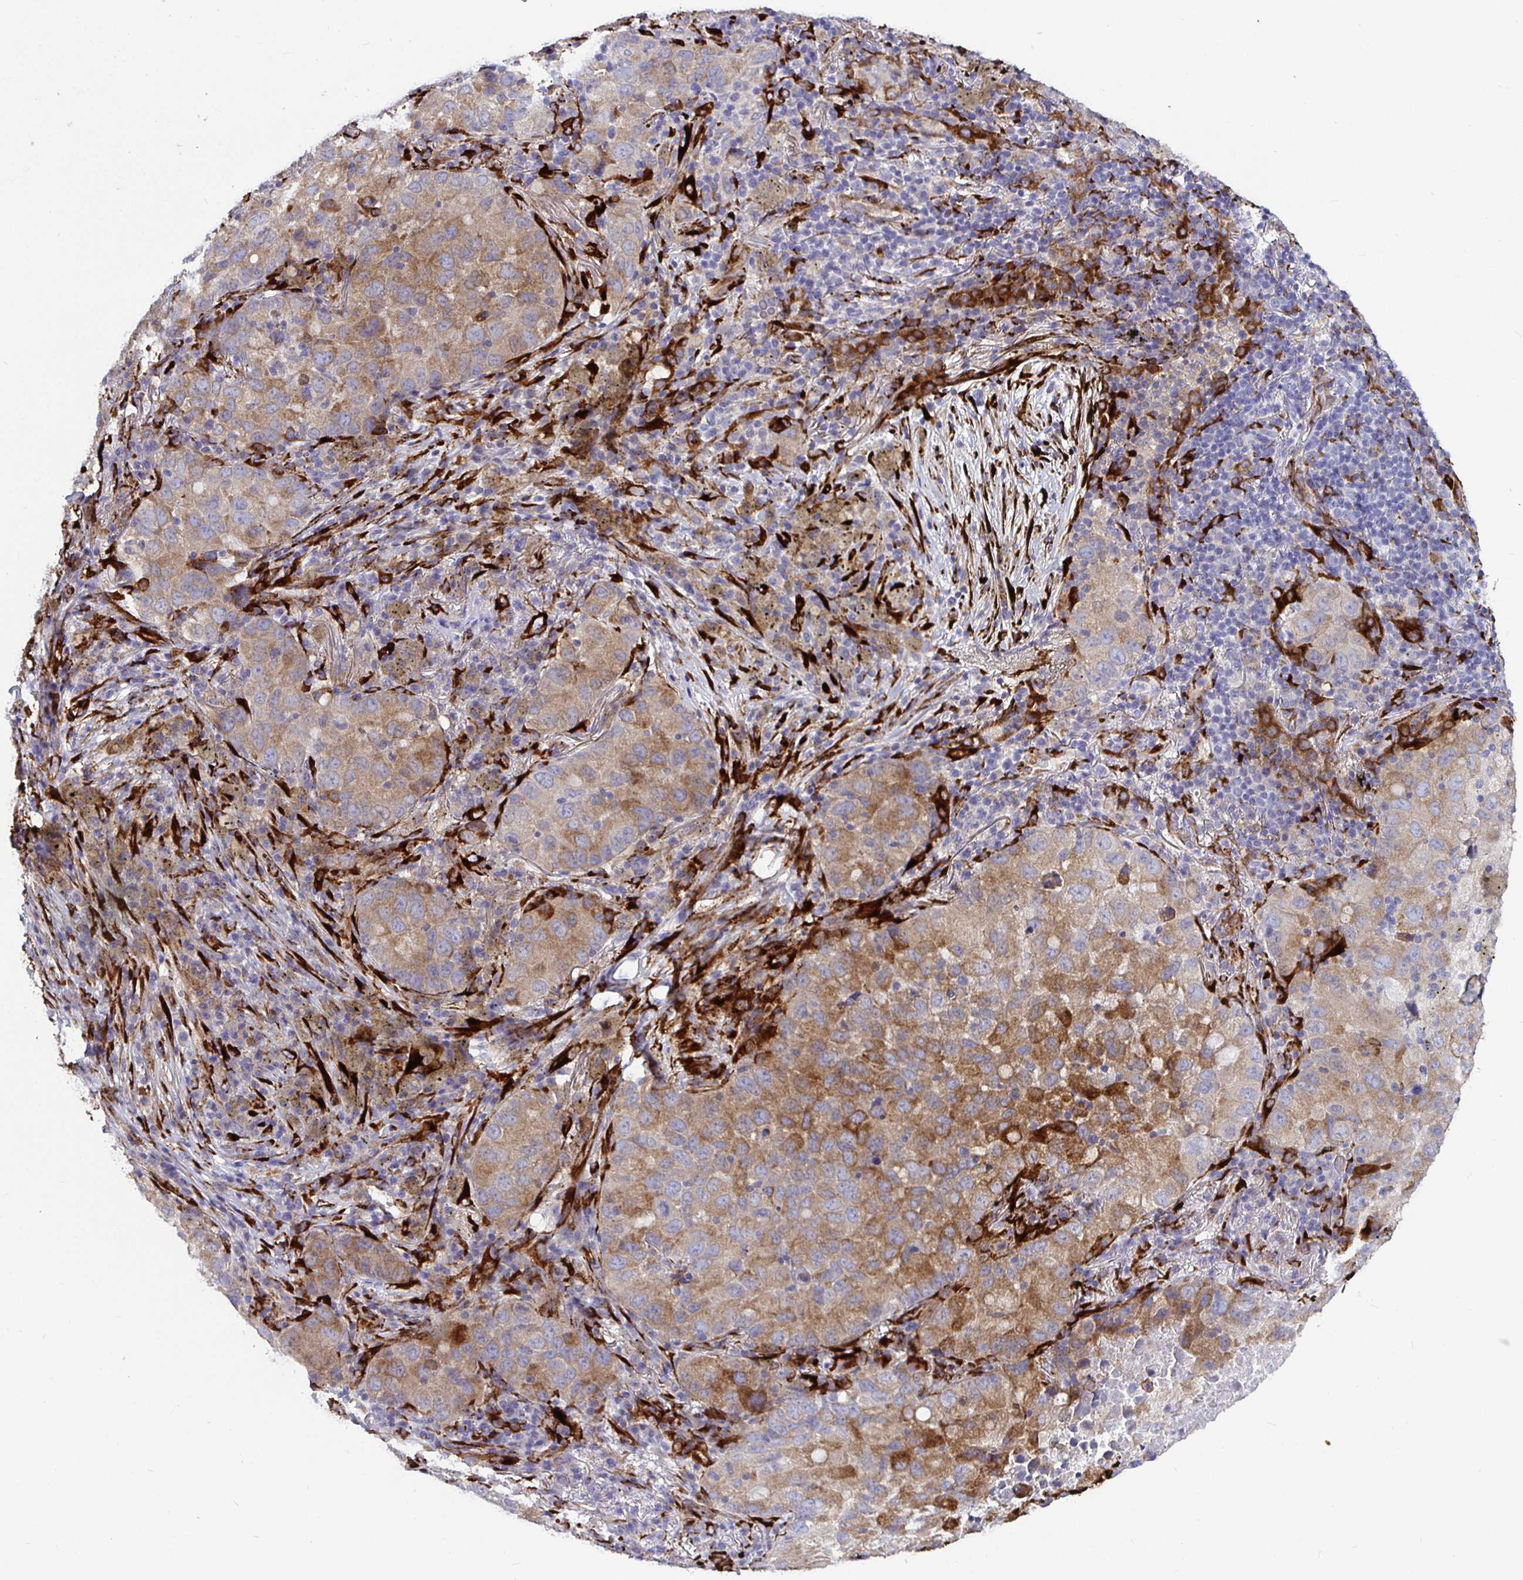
{"staining": {"intensity": "moderate", "quantity": ">75%", "location": "cytoplasmic/membranous"}, "tissue": "lung cancer", "cell_type": "Tumor cells", "image_type": "cancer", "snomed": [{"axis": "morphology", "description": "Normal morphology"}, {"axis": "morphology", "description": "Adenocarcinoma, NOS"}, {"axis": "topography", "description": "Lymph node"}, {"axis": "topography", "description": "Lung"}], "caption": "The immunohistochemical stain shows moderate cytoplasmic/membranous positivity in tumor cells of adenocarcinoma (lung) tissue.", "gene": "P4HA2", "patient": {"sex": "female", "age": 51}}